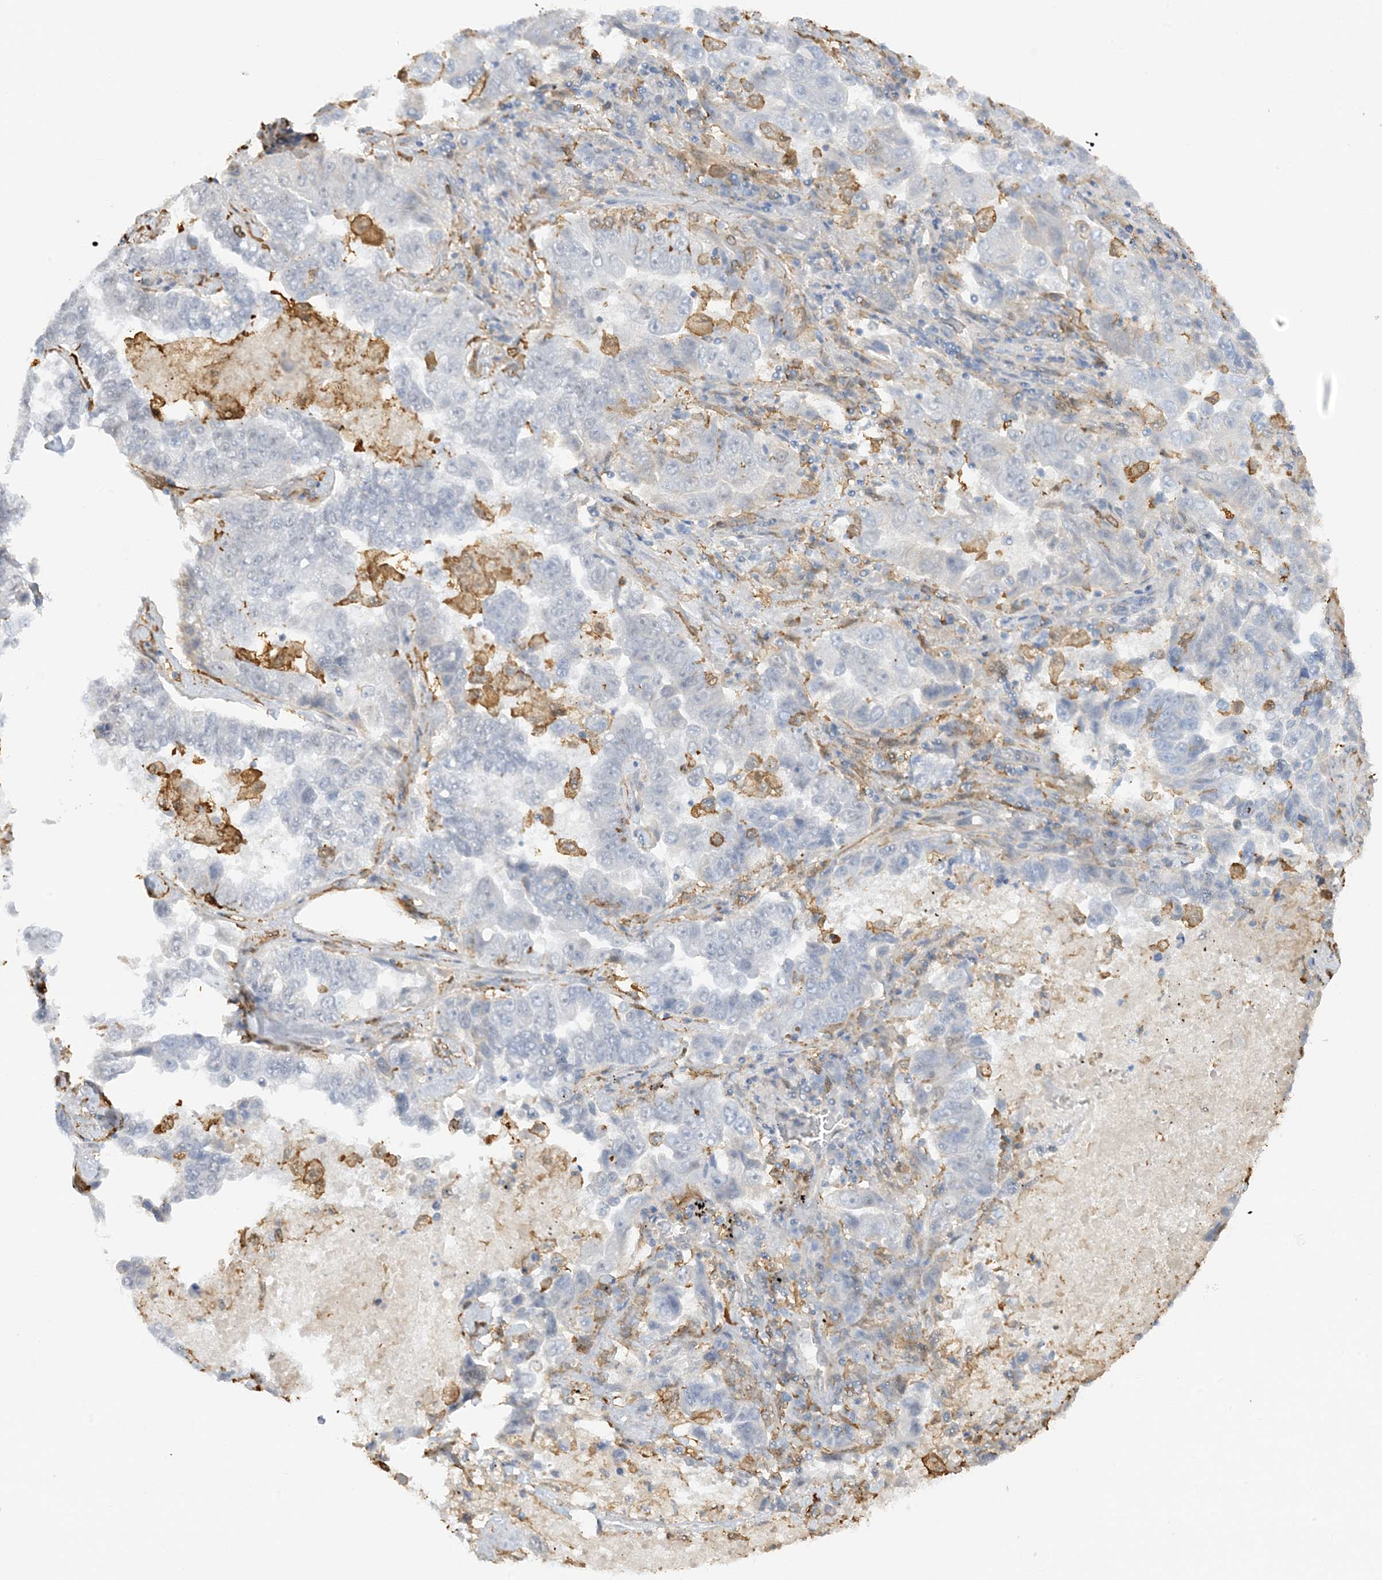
{"staining": {"intensity": "negative", "quantity": "none", "location": "none"}, "tissue": "lung cancer", "cell_type": "Tumor cells", "image_type": "cancer", "snomed": [{"axis": "morphology", "description": "Adenocarcinoma, NOS"}, {"axis": "topography", "description": "Lung"}], "caption": "Immunohistochemical staining of lung cancer (adenocarcinoma) displays no significant positivity in tumor cells.", "gene": "PHACTR2", "patient": {"sex": "female", "age": 51}}